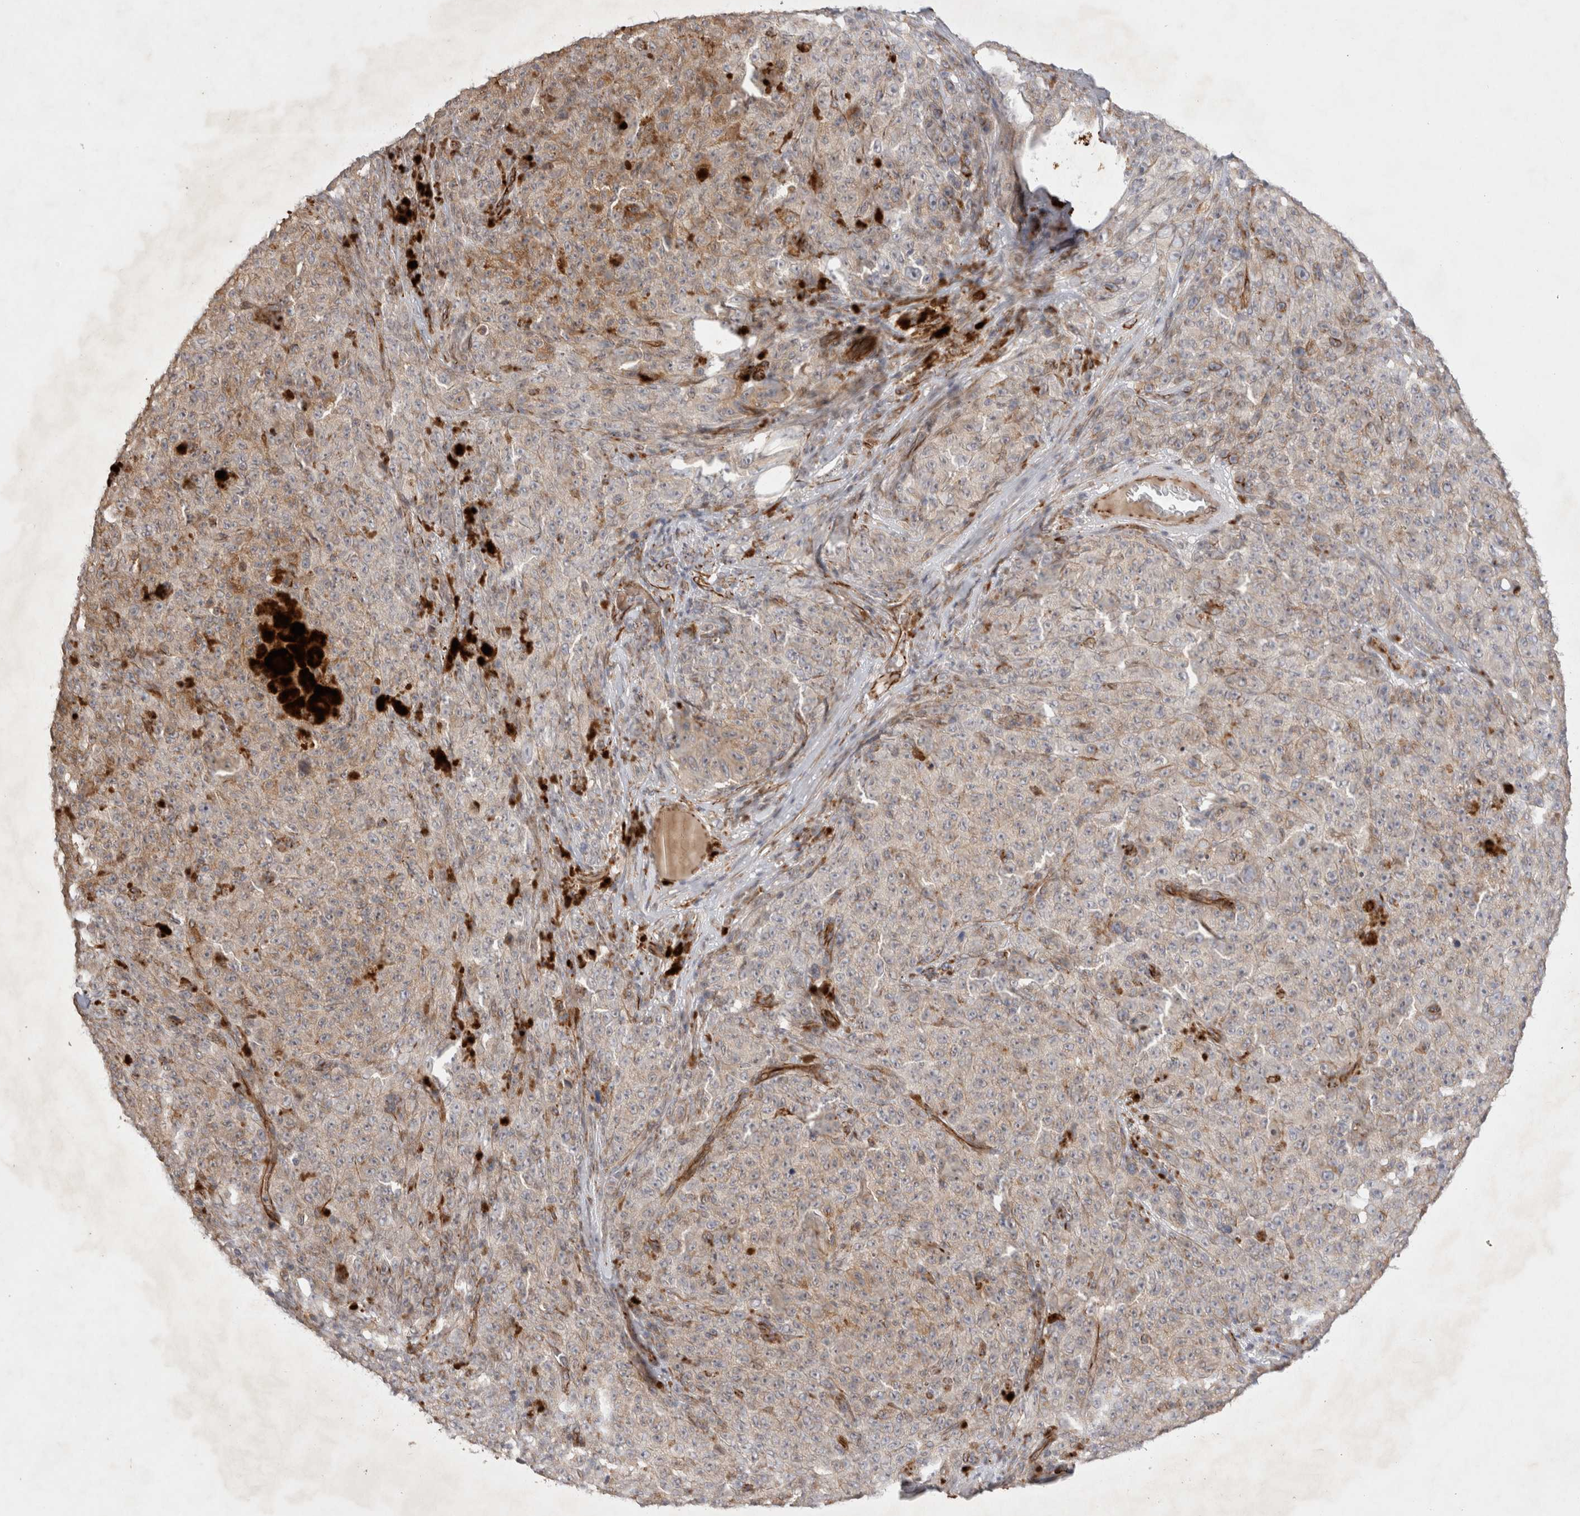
{"staining": {"intensity": "weak", "quantity": "<25%", "location": "cytoplasmic/membranous"}, "tissue": "melanoma", "cell_type": "Tumor cells", "image_type": "cancer", "snomed": [{"axis": "morphology", "description": "Malignant melanoma, NOS"}, {"axis": "topography", "description": "Skin"}], "caption": "Tumor cells are negative for brown protein staining in melanoma.", "gene": "NMU", "patient": {"sex": "female", "age": 82}}